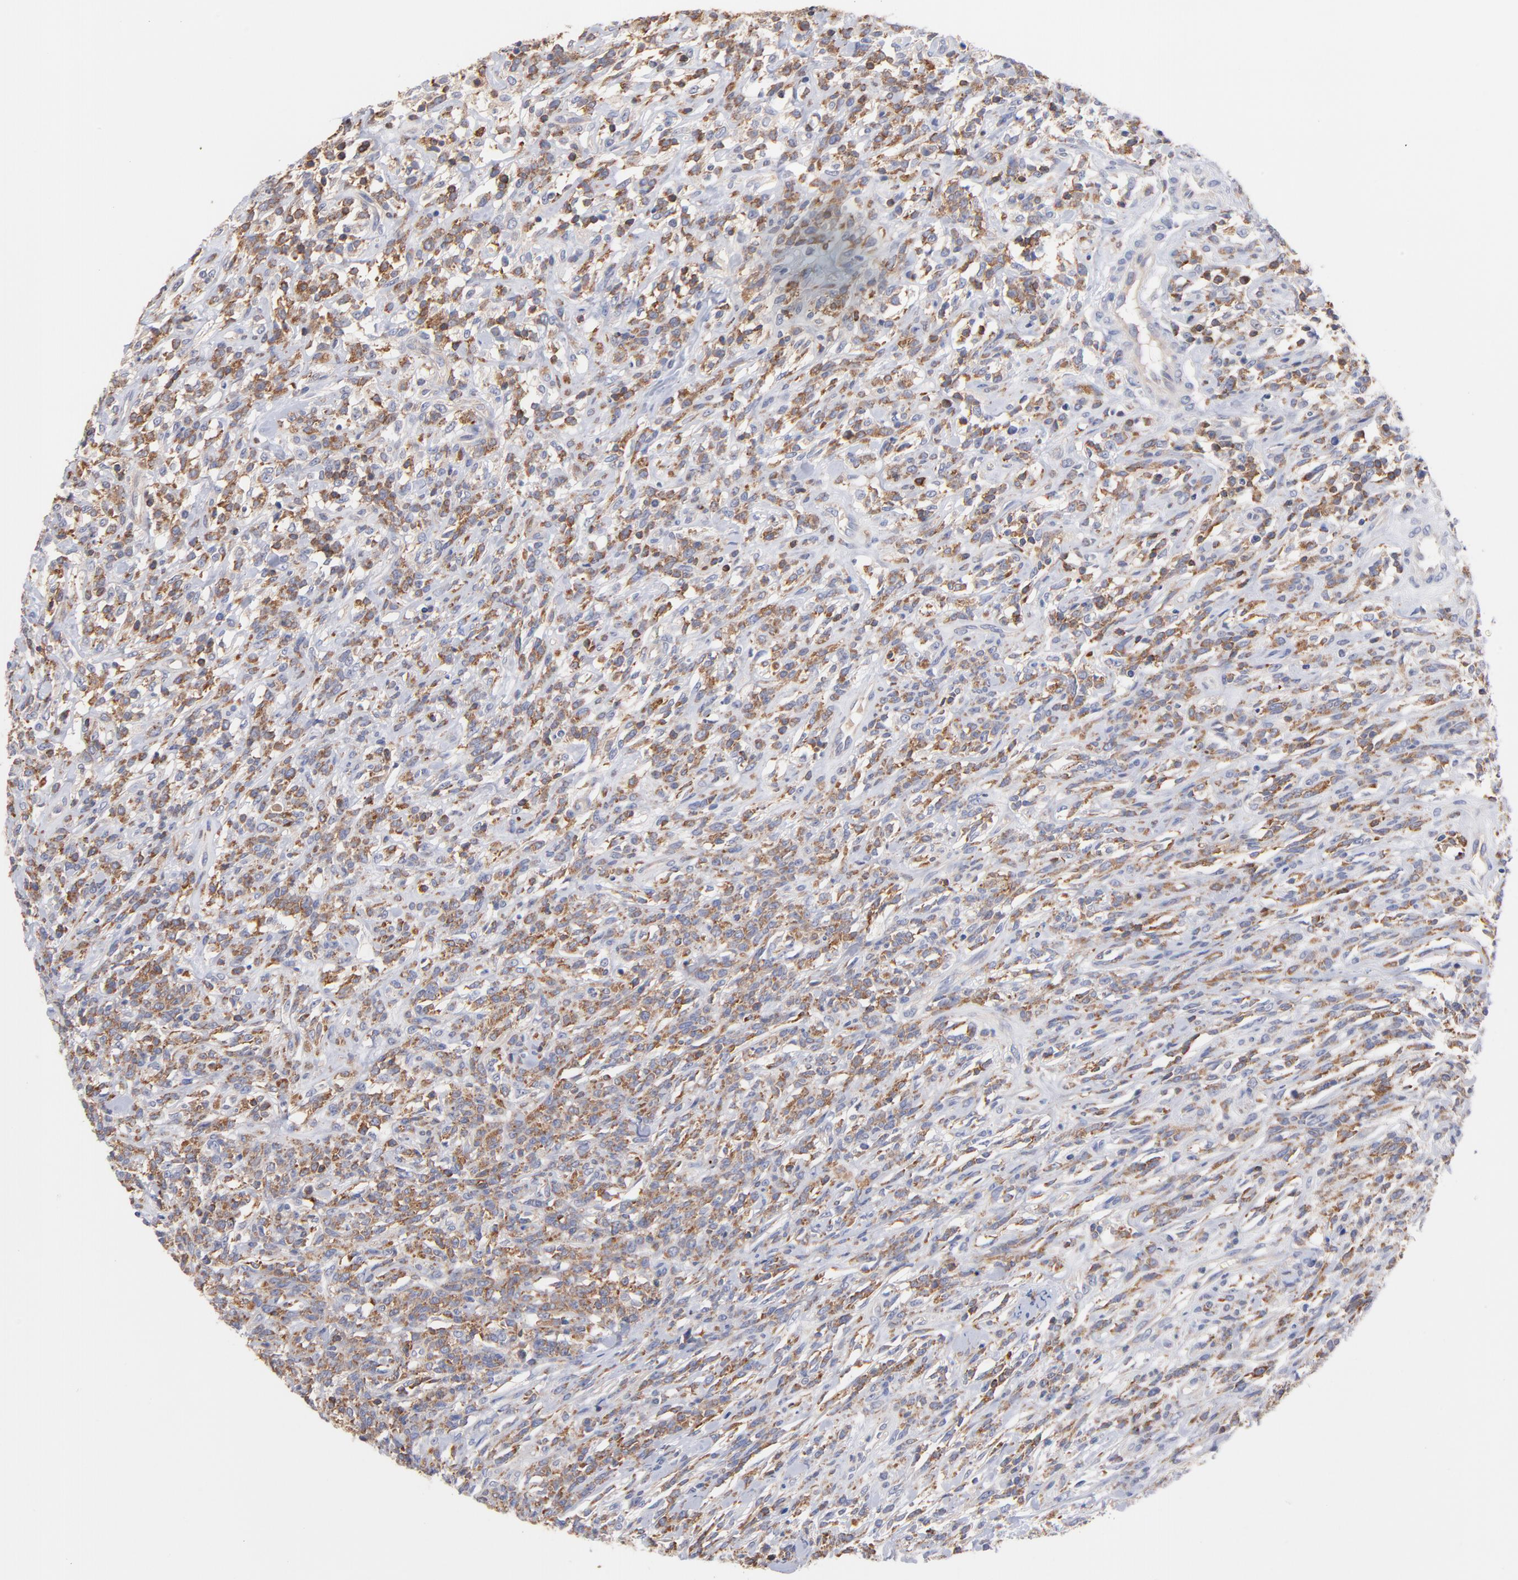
{"staining": {"intensity": "moderate", "quantity": ">75%", "location": "cytoplasmic/membranous"}, "tissue": "lymphoma", "cell_type": "Tumor cells", "image_type": "cancer", "snomed": [{"axis": "morphology", "description": "Malignant lymphoma, non-Hodgkin's type, High grade"}, {"axis": "topography", "description": "Lymph node"}], "caption": "A high-resolution image shows immunohistochemistry (IHC) staining of high-grade malignant lymphoma, non-Hodgkin's type, which displays moderate cytoplasmic/membranous staining in about >75% of tumor cells.", "gene": "KREMEN2", "patient": {"sex": "female", "age": 73}}